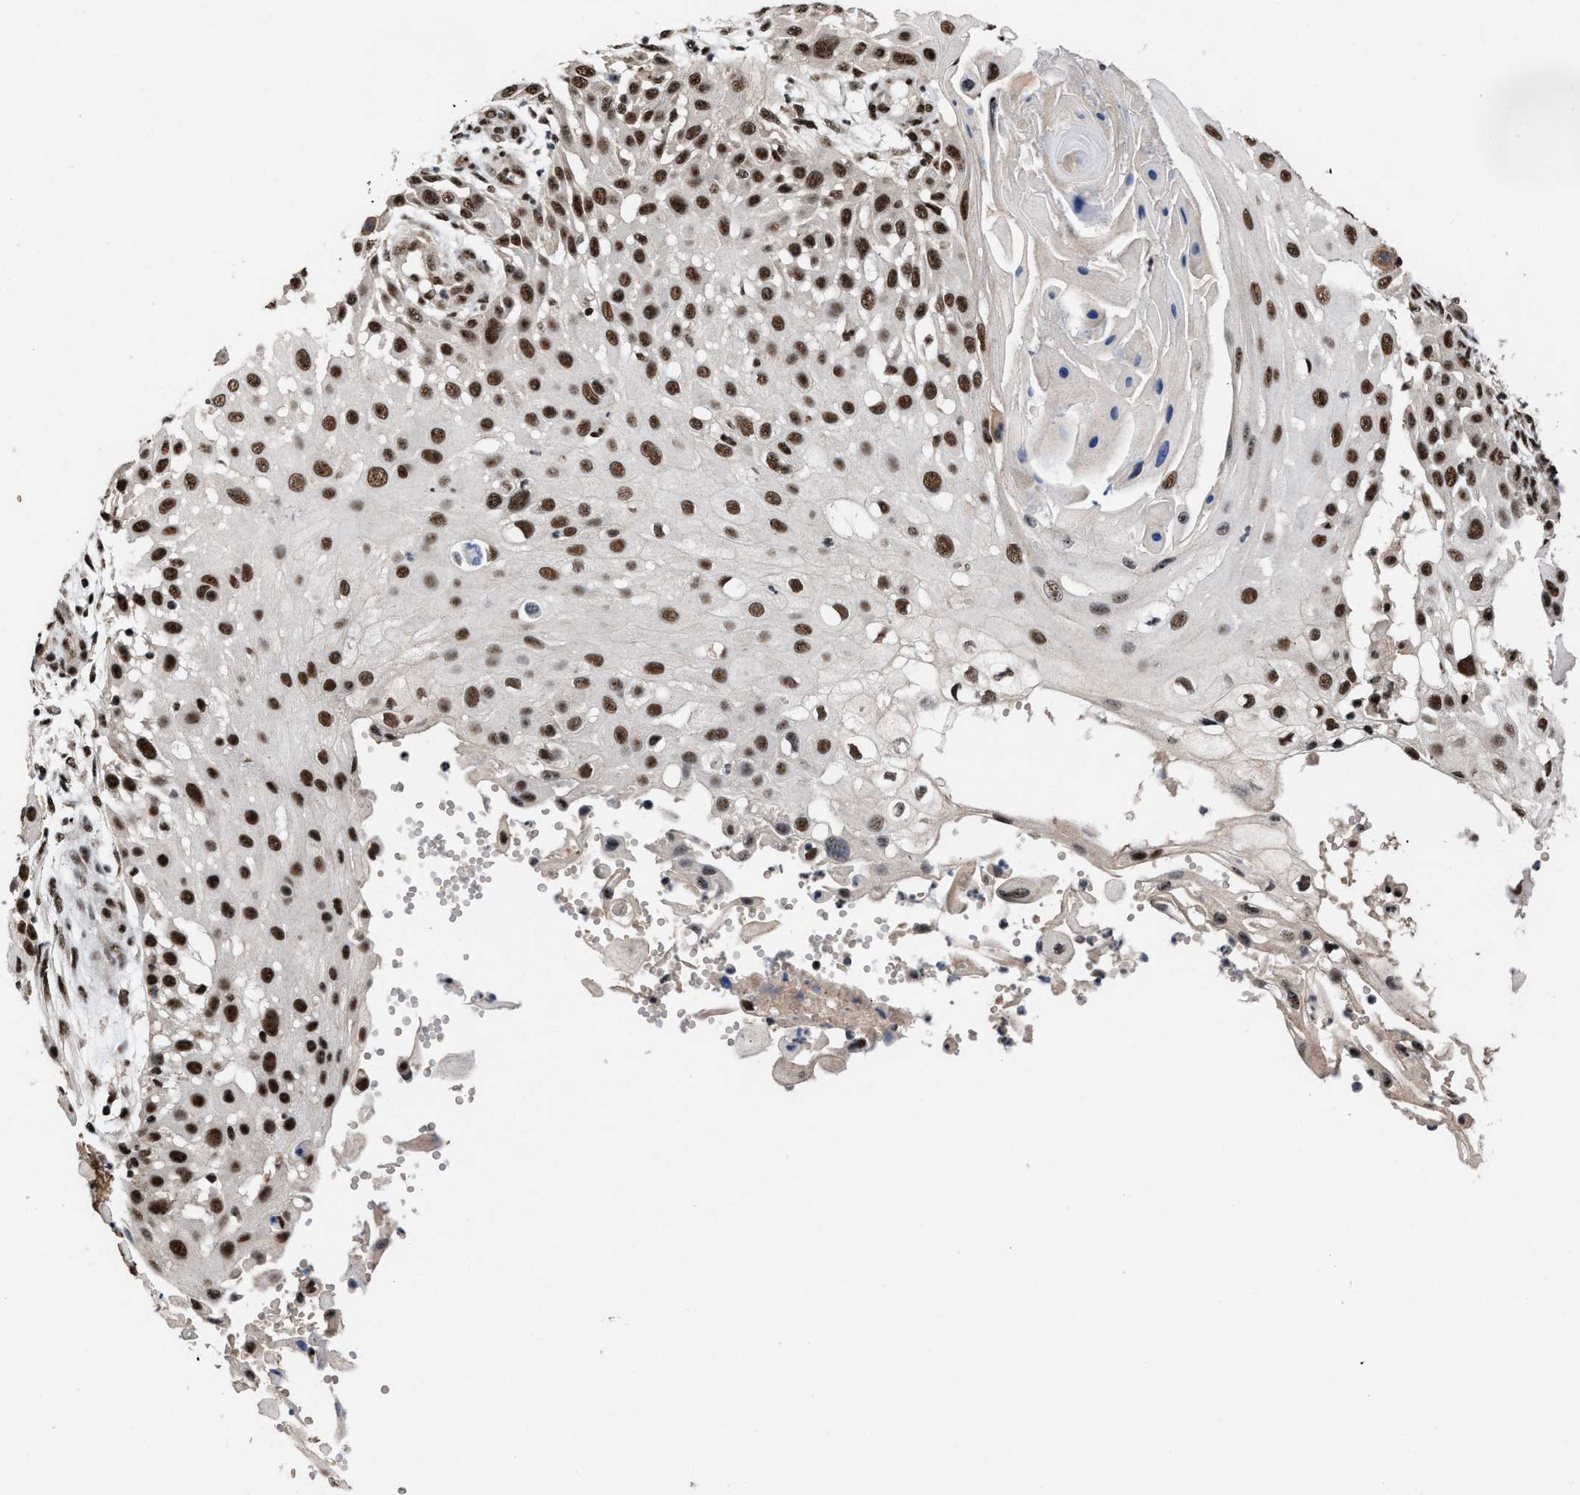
{"staining": {"intensity": "strong", "quantity": ">75%", "location": "nuclear"}, "tissue": "skin cancer", "cell_type": "Tumor cells", "image_type": "cancer", "snomed": [{"axis": "morphology", "description": "Squamous cell carcinoma, NOS"}, {"axis": "topography", "description": "Skin"}], "caption": "Immunohistochemical staining of squamous cell carcinoma (skin) exhibits strong nuclear protein staining in about >75% of tumor cells. The protein of interest is shown in brown color, while the nuclei are stained blue.", "gene": "EIF4A3", "patient": {"sex": "female", "age": 44}}